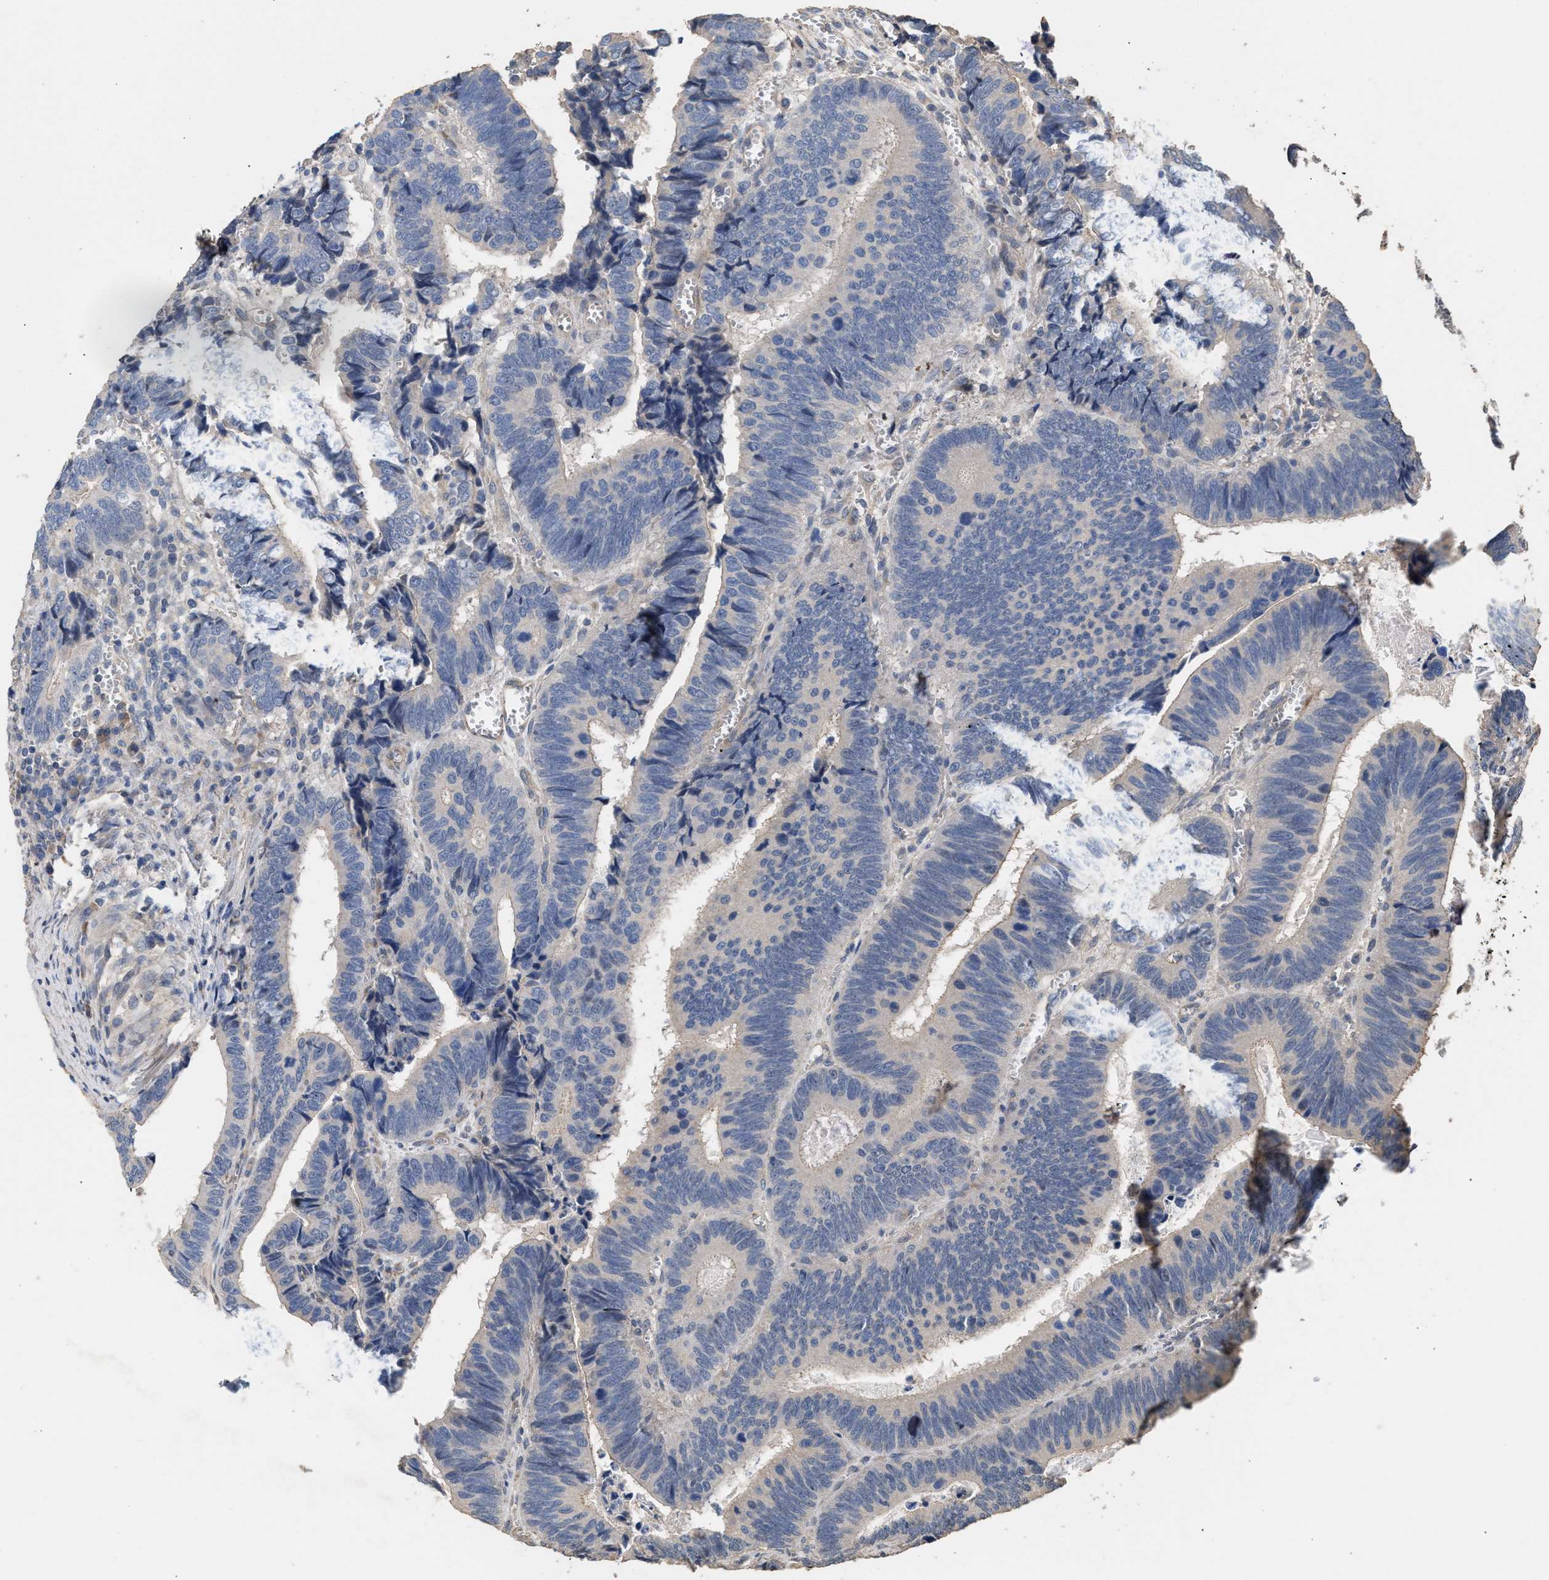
{"staining": {"intensity": "negative", "quantity": "none", "location": "none"}, "tissue": "colorectal cancer", "cell_type": "Tumor cells", "image_type": "cancer", "snomed": [{"axis": "morphology", "description": "Inflammation, NOS"}, {"axis": "morphology", "description": "Adenocarcinoma, NOS"}, {"axis": "topography", "description": "Colon"}], "caption": "An IHC histopathology image of colorectal cancer (adenocarcinoma) is shown. There is no staining in tumor cells of colorectal cancer (adenocarcinoma).", "gene": "HTRA3", "patient": {"sex": "male", "age": 72}}